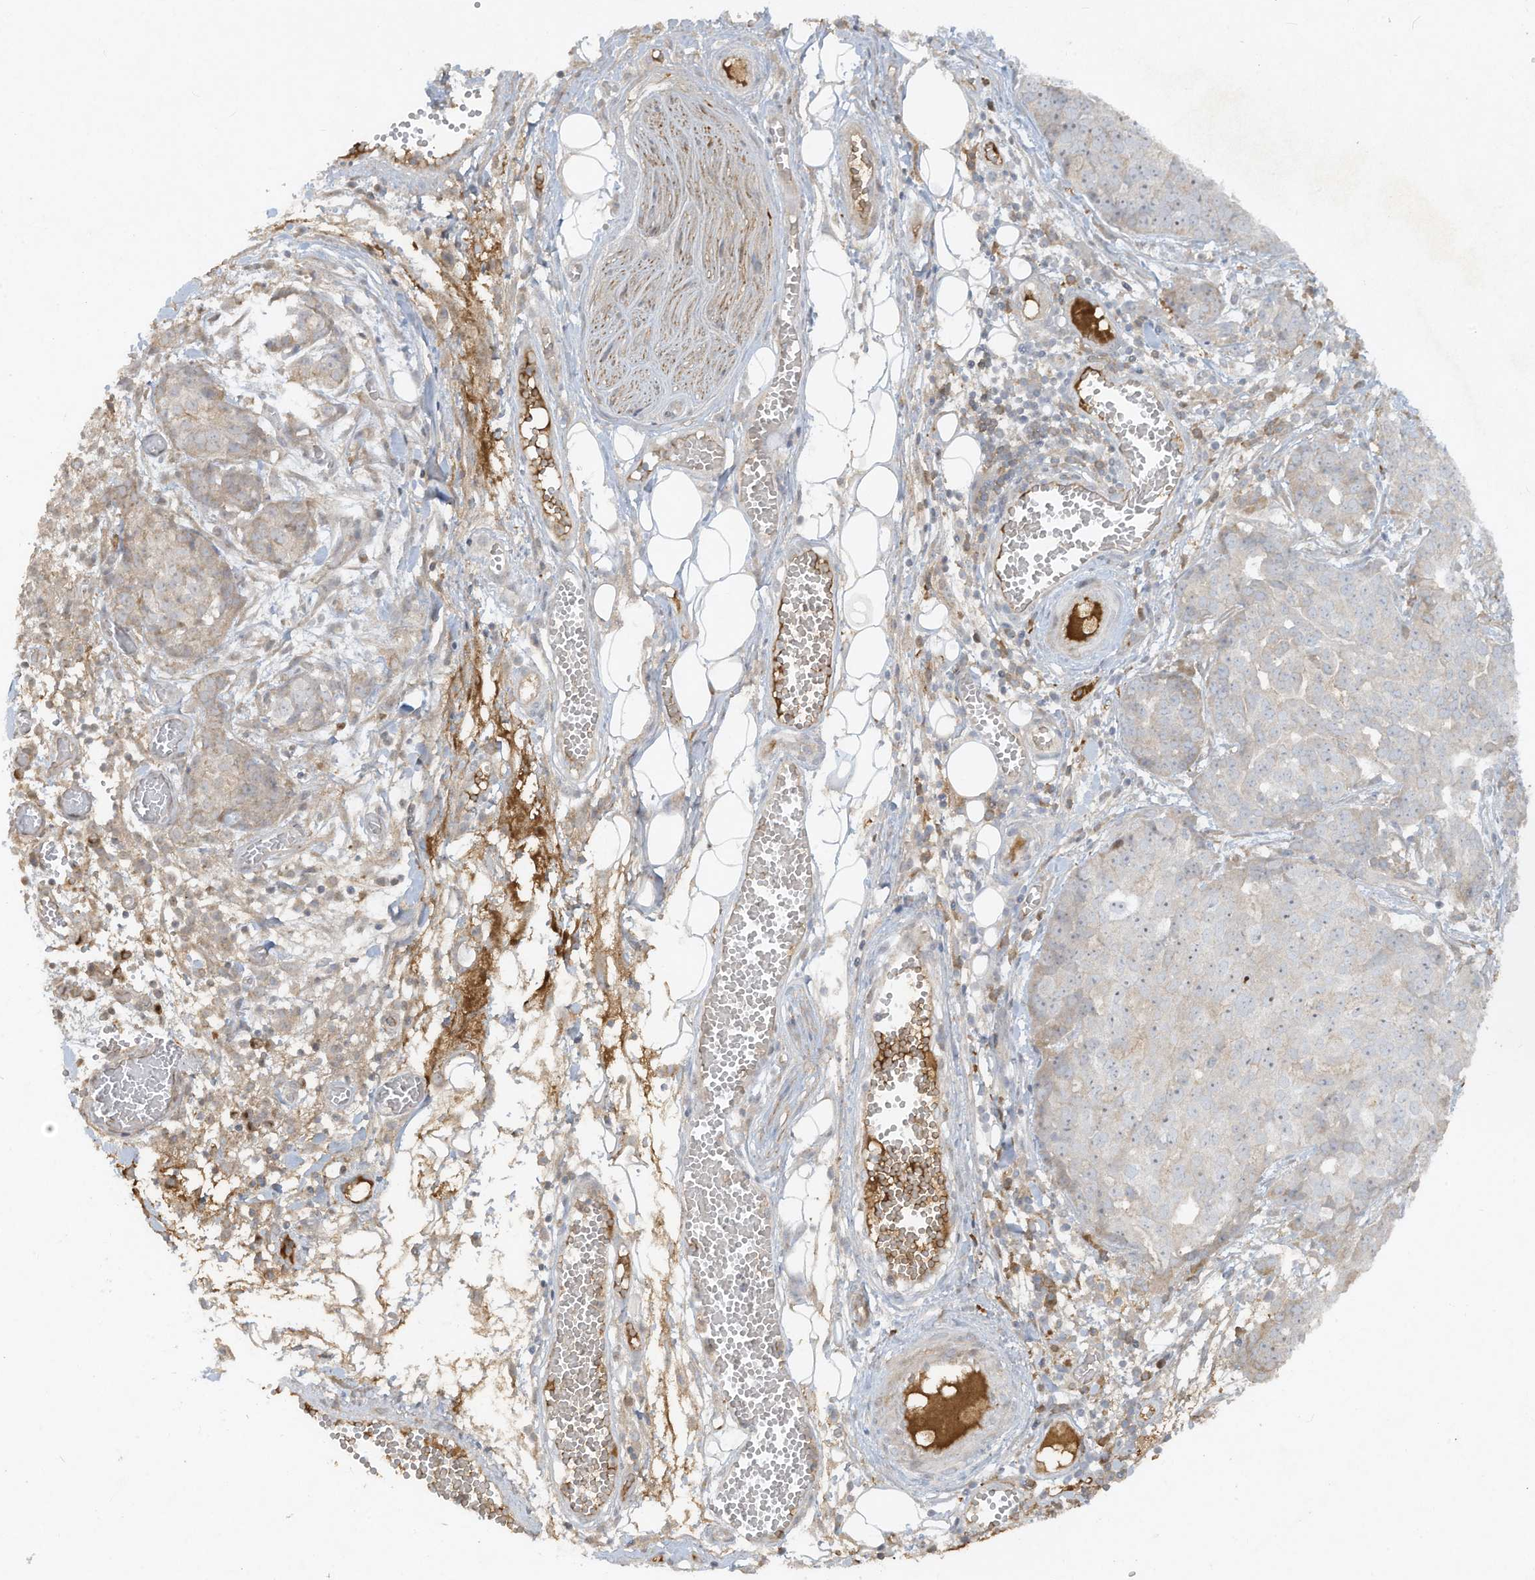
{"staining": {"intensity": "weak", "quantity": "<25%", "location": "cytoplasmic/membranous"}, "tissue": "ovarian cancer", "cell_type": "Tumor cells", "image_type": "cancer", "snomed": [{"axis": "morphology", "description": "Cystadenocarcinoma, serous, NOS"}, {"axis": "topography", "description": "Soft tissue"}, {"axis": "topography", "description": "Ovary"}], "caption": "Immunohistochemical staining of human ovarian cancer (serous cystadenocarcinoma) displays no significant staining in tumor cells.", "gene": "FETUB", "patient": {"sex": "female", "age": 57}}